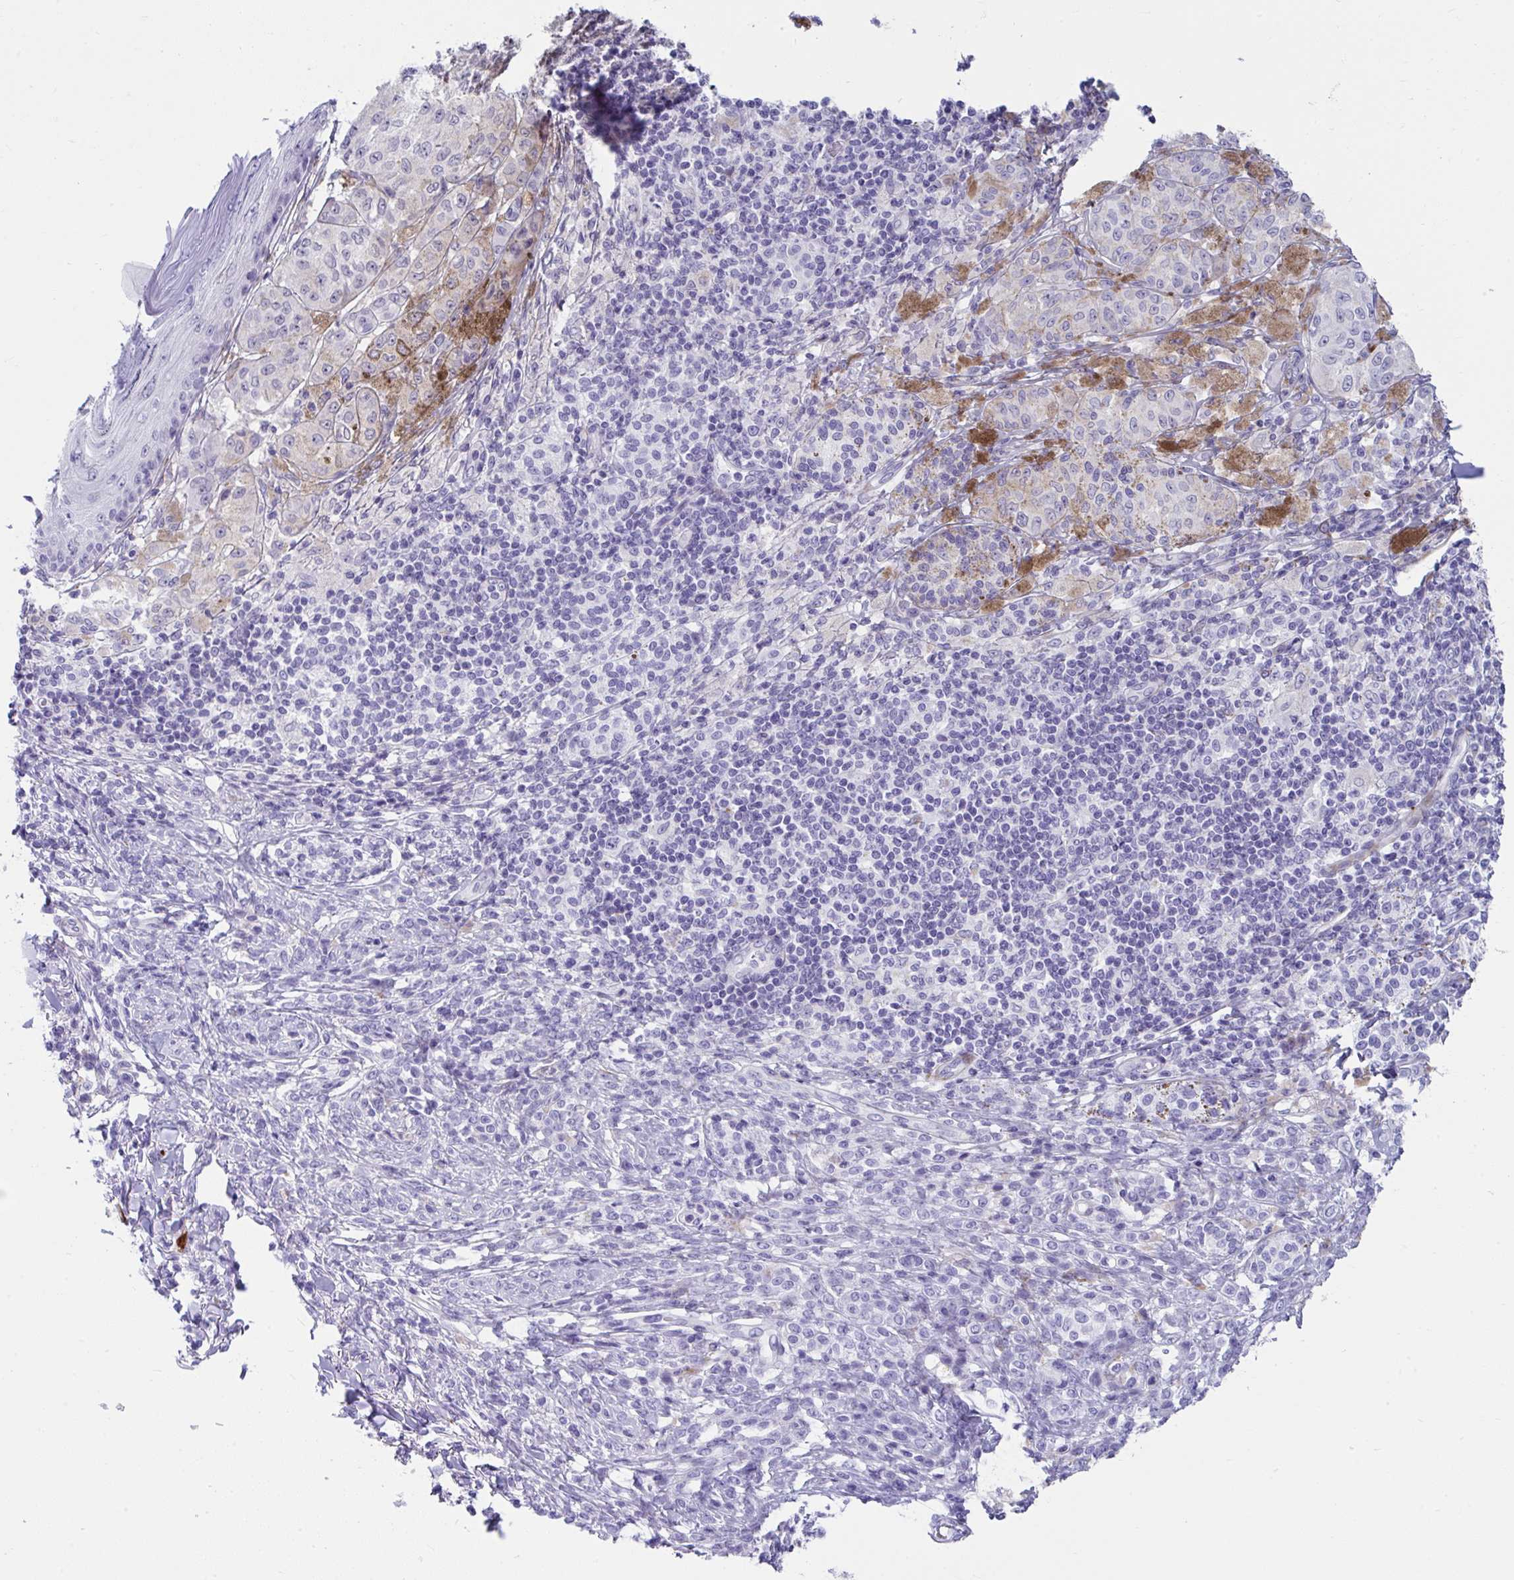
{"staining": {"intensity": "negative", "quantity": "none", "location": "none"}, "tissue": "melanoma", "cell_type": "Tumor cells", "image_type": "cancer", "snomed": [{"axis": "morphology", "description": "Malignant melanoma, NOS"}, {"axis": "topography", "description": "Skin"}], "caption": "Protein analysis of melanoma displays no significant staining in tumor cells.", "gene": "GRXCR2", "patient": {"sex": "male", "age": 42}}